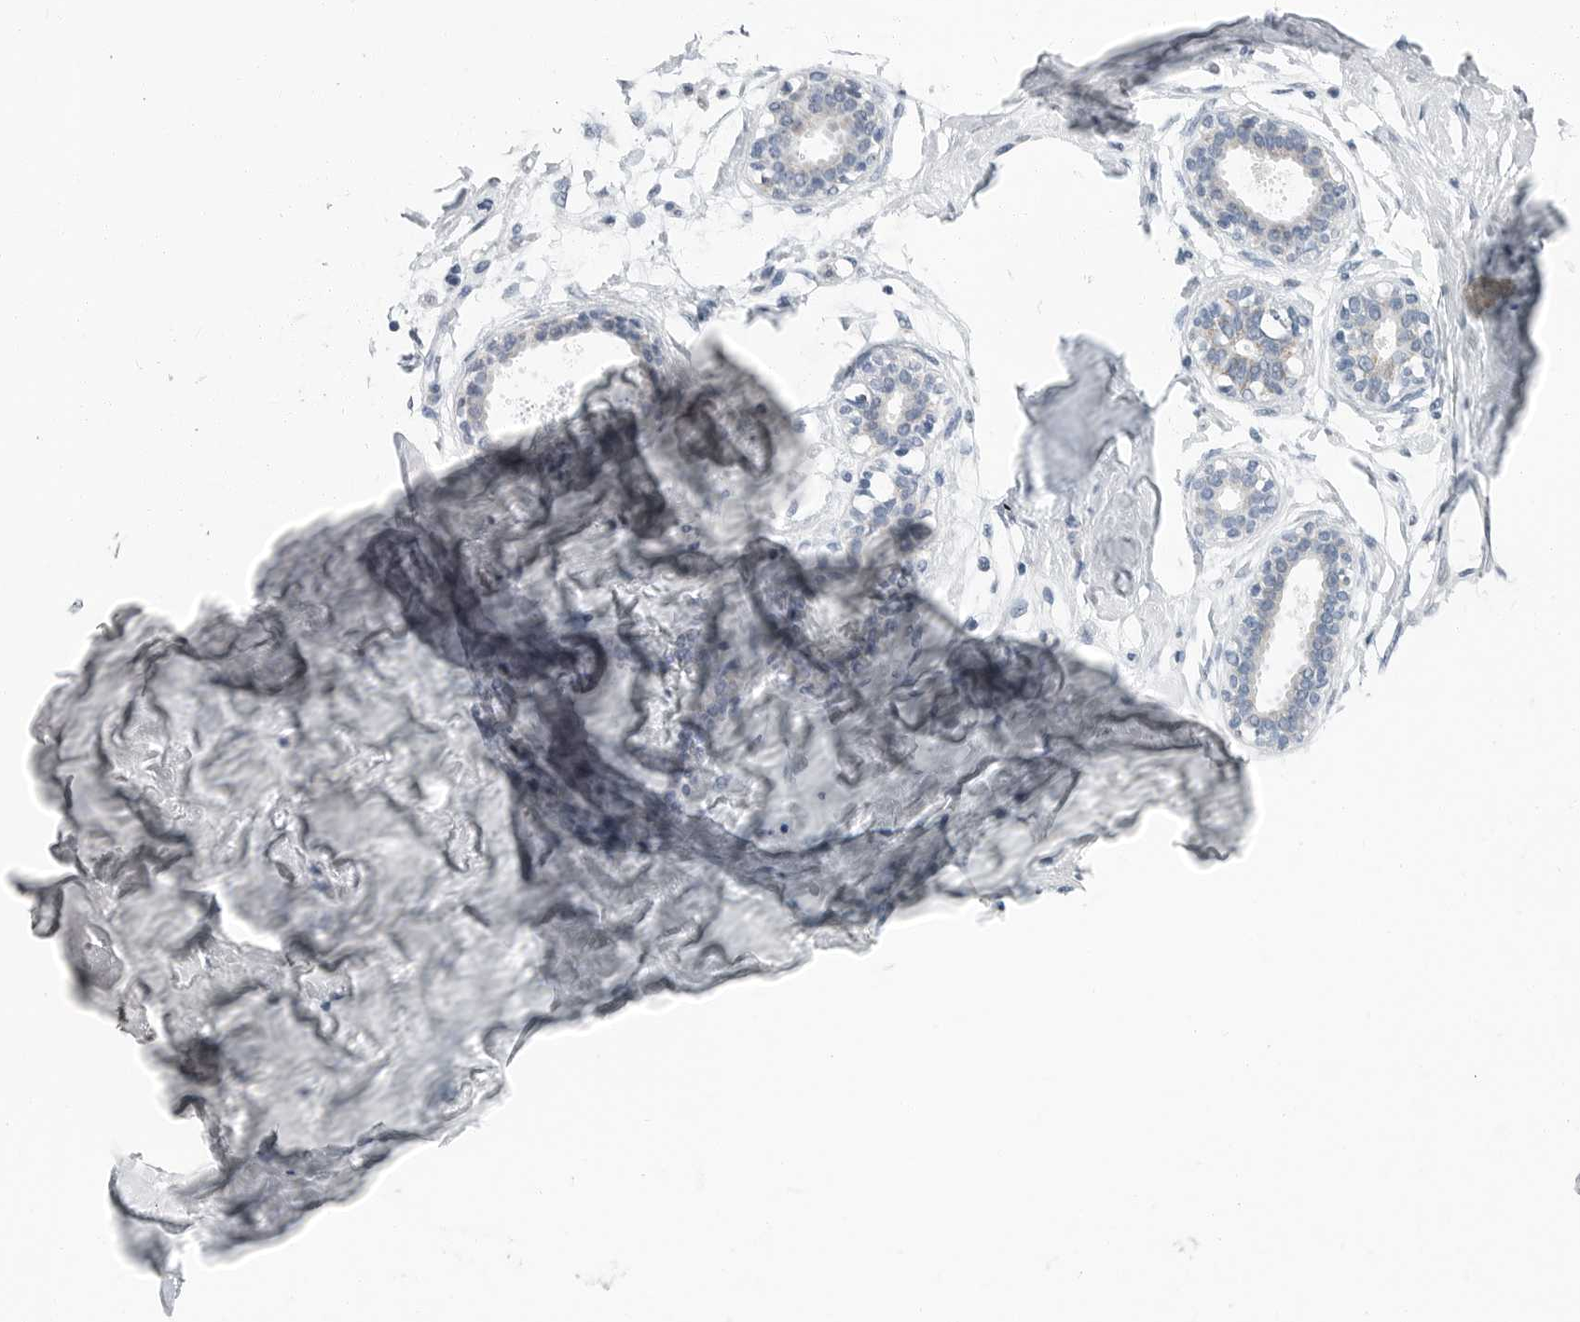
{"staining": {"intensity": "negative", "quantity": "none", "location": "none"}, "tissue": "breast", "cell_type": "Adipocytes", "image_type": "normal", "snomed": [{"axis": "morphology", "description": "Normal tissue, NOS"}, {"axis": "topography", "description": "Breast"}], "caption": "Photomicrograph shows no significant protein expression in adipocytes of benign breast.", "gene": "PLN", "patient": {"sex": "female", "age": 23}}